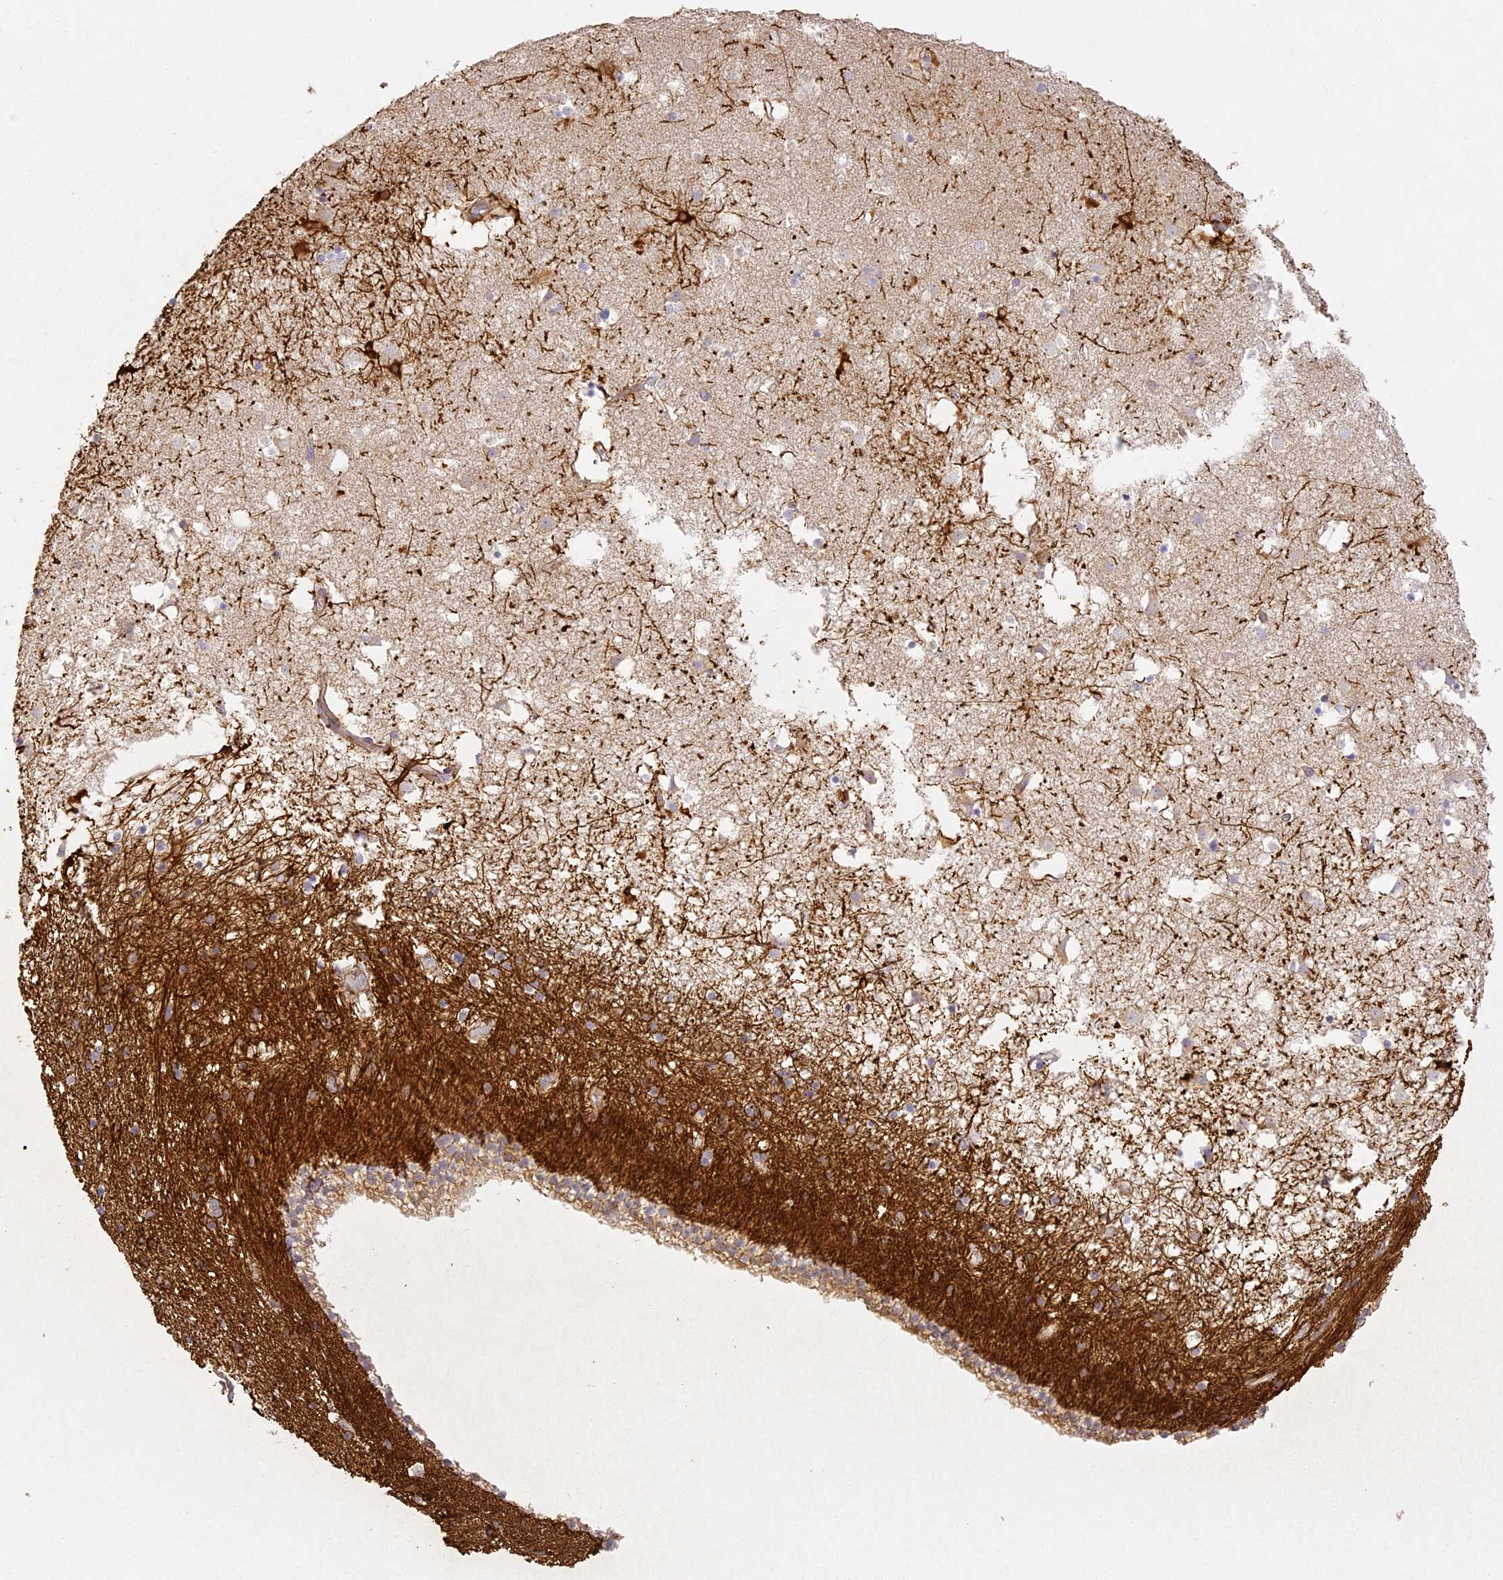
{"staining": {"intensity": "strong", "quantity": "<25%", "location": "cytoplasmic/membranous"}, "tissue": "caudate", "cell_type": "Glial cells", "image_type": "normal", "snomed": [{"axis": "morphology", "description": "Normal tissue, NOS"}, {"axis": "topography", "description": "Lateral ventricle wall"}], "caption": "There is medium levels of strong cytoplasmic/membranous positivity in glial cells of unremarkable caudate, as demonstrated by immunohistochemical staining (brown color).", "gene": "MED28", "patient": {"sex": "male", "age": 70}}